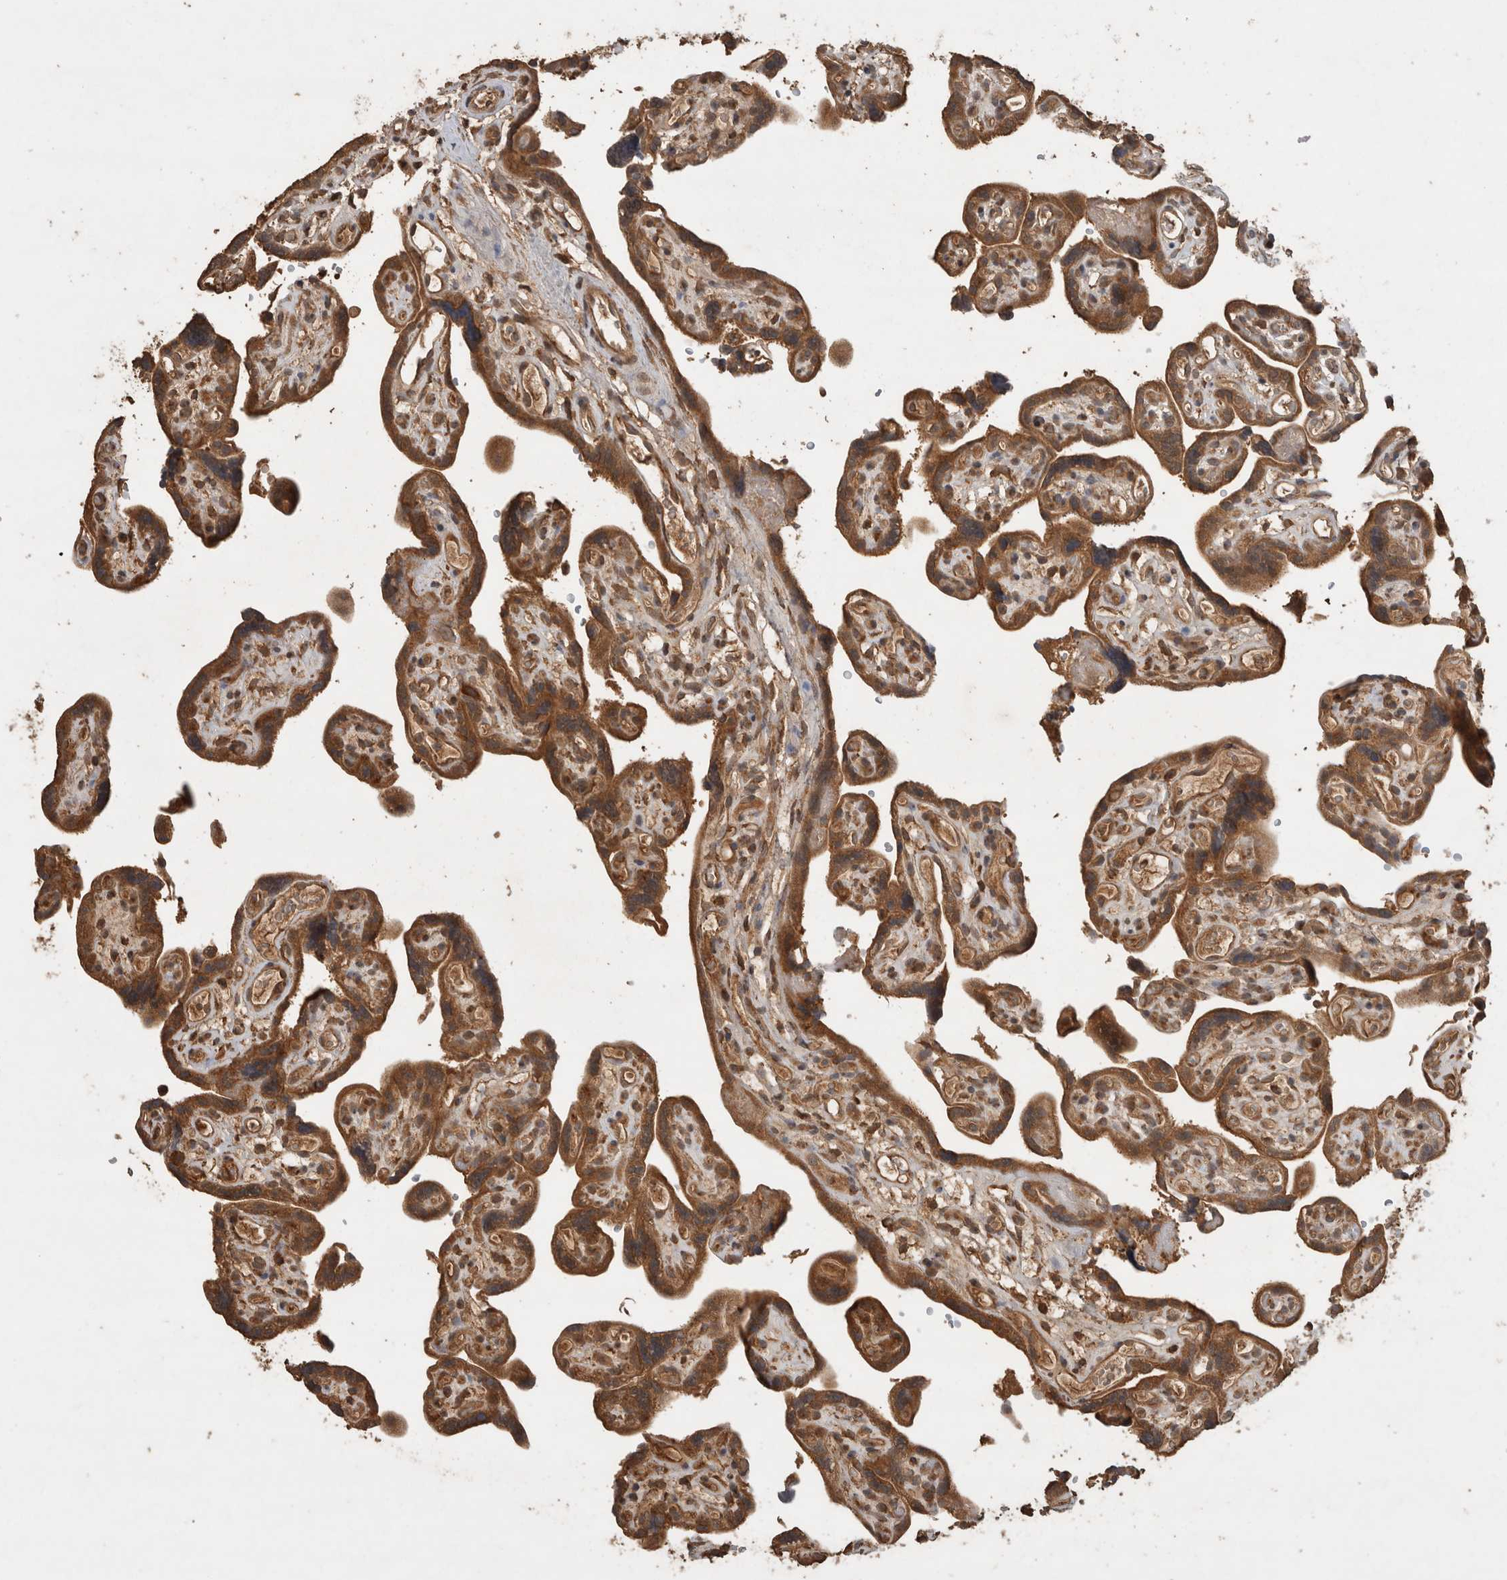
{"staining": {"intensity": "moderate", "quantity": ">75%", "location": "cytoplasmic/membranous,nuclear"}, "tissue": "placenta", "cell_type": "Decidual cells", "image_type": "normal", "snomed": [{"axis": "morphology", "description": "Normal tissue, NOS"}, {"axis": "topography", "description": "Placenta"}], "caption": "About >75% of decidual cells in benign placenta exhibit moderate cytoplasmic/membranous,nuclear protein expression as visualized by brown immunohistochemical staining.", "gene": "OTUD7B", "patient": {"sex": "female", "age": 30}}